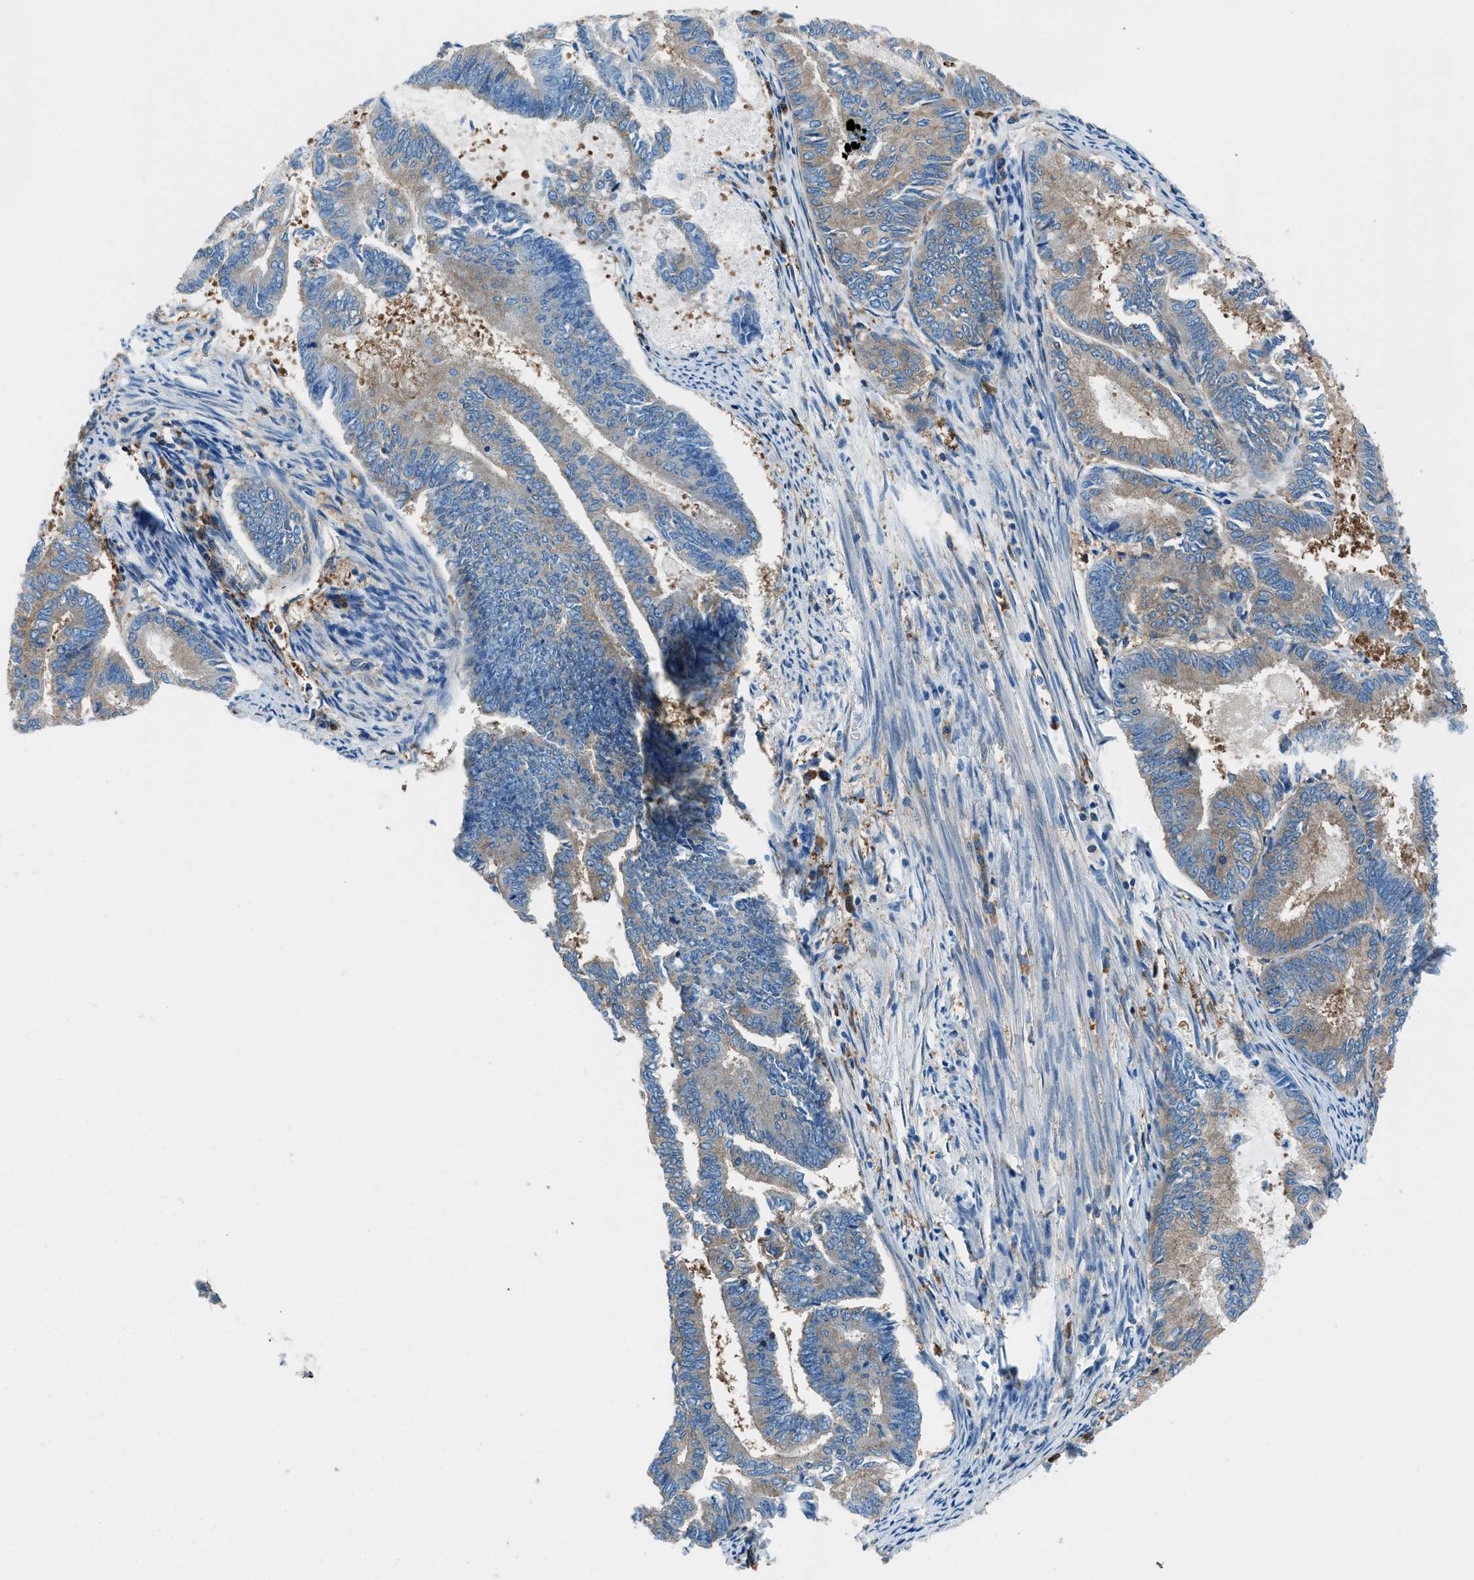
{"staining": {"intensity": "weak", "quantity": "25%-75%", "location": "cytoplasmic/membranous"}, "tissue": "endometrial cancer", "cell_type": "Tumor cells", "image_type": "cancer", "snomed": [{"axis": "morphology", "description": "Adenocarcinoma, NOS"}, {"axis": "topography", "description": "Endometrium"}], "caption": "Immunohistochemical staining of adenocarcinoma (endometrial) demonstrates low levels of weak cytoplasmic/membranous protein positivity in approximately 25%-75% of tumor cells. Nuclei are stained in blue.", "gene": "SARS1", "patient": {"sex": "female", "age": 86}}